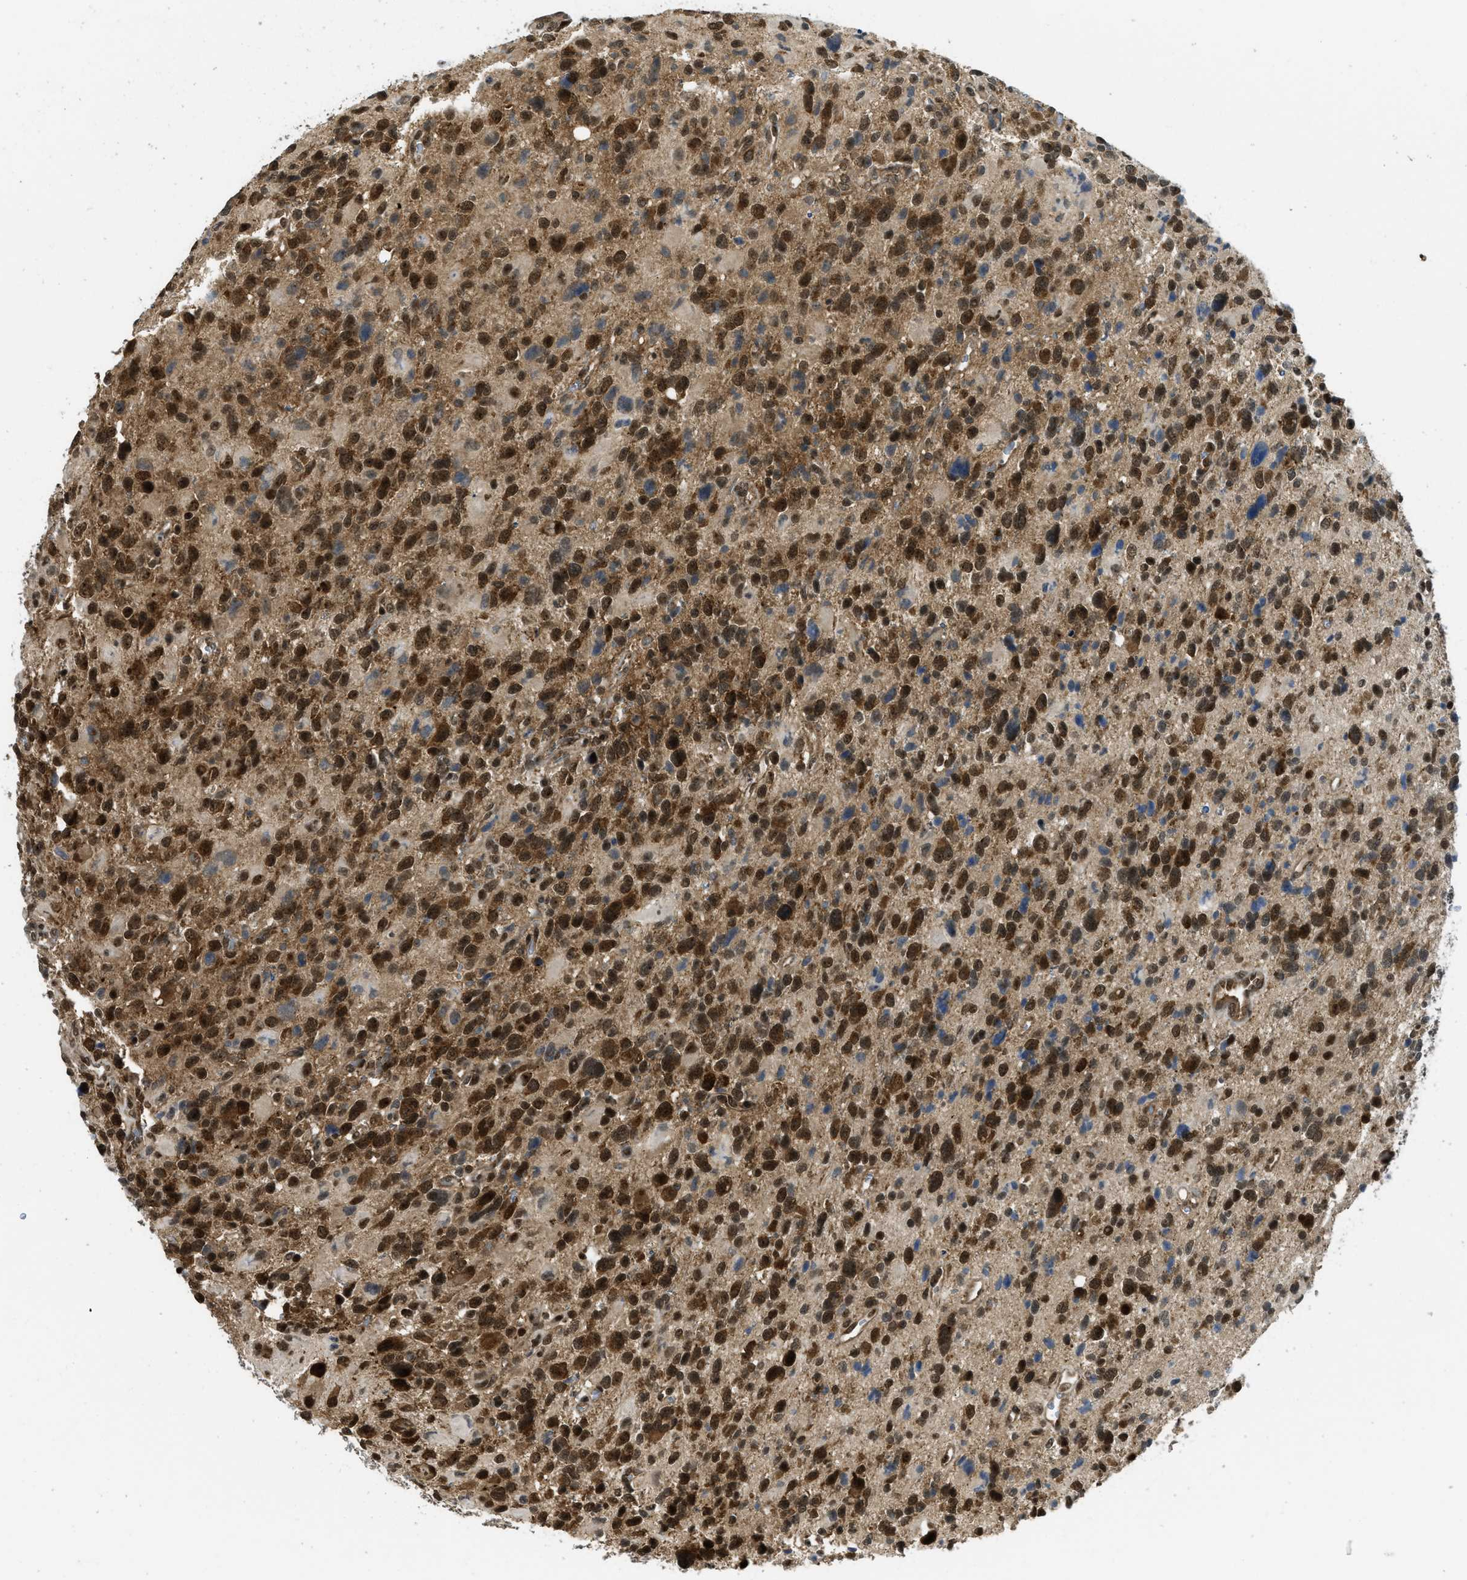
{"staining": {"intensity": "strong", "quantity": ">75%", "location": "cytoplasmic/membranous,nuclear"}, "tissue": "glioma", "cell_type": "Tumor cells", "image_type": "cancer", "snomed": [{"axis": "morphology", "description": "Glioma, malignant, High grade"}, {"axis": "topography", "description": "Brain"}], "caption": "Glioma was stained to show a protein in brown. There is high levels of strong cytoplasmic/membranous and nuclear positivity in about >75% of tumor cells. Using DAB (brown) and hematoxylin (blue) stains, captured at high magnification using brightfield microscopy.", "gene": "TACC1", "patient": {"sex": "male", "age": 48}}